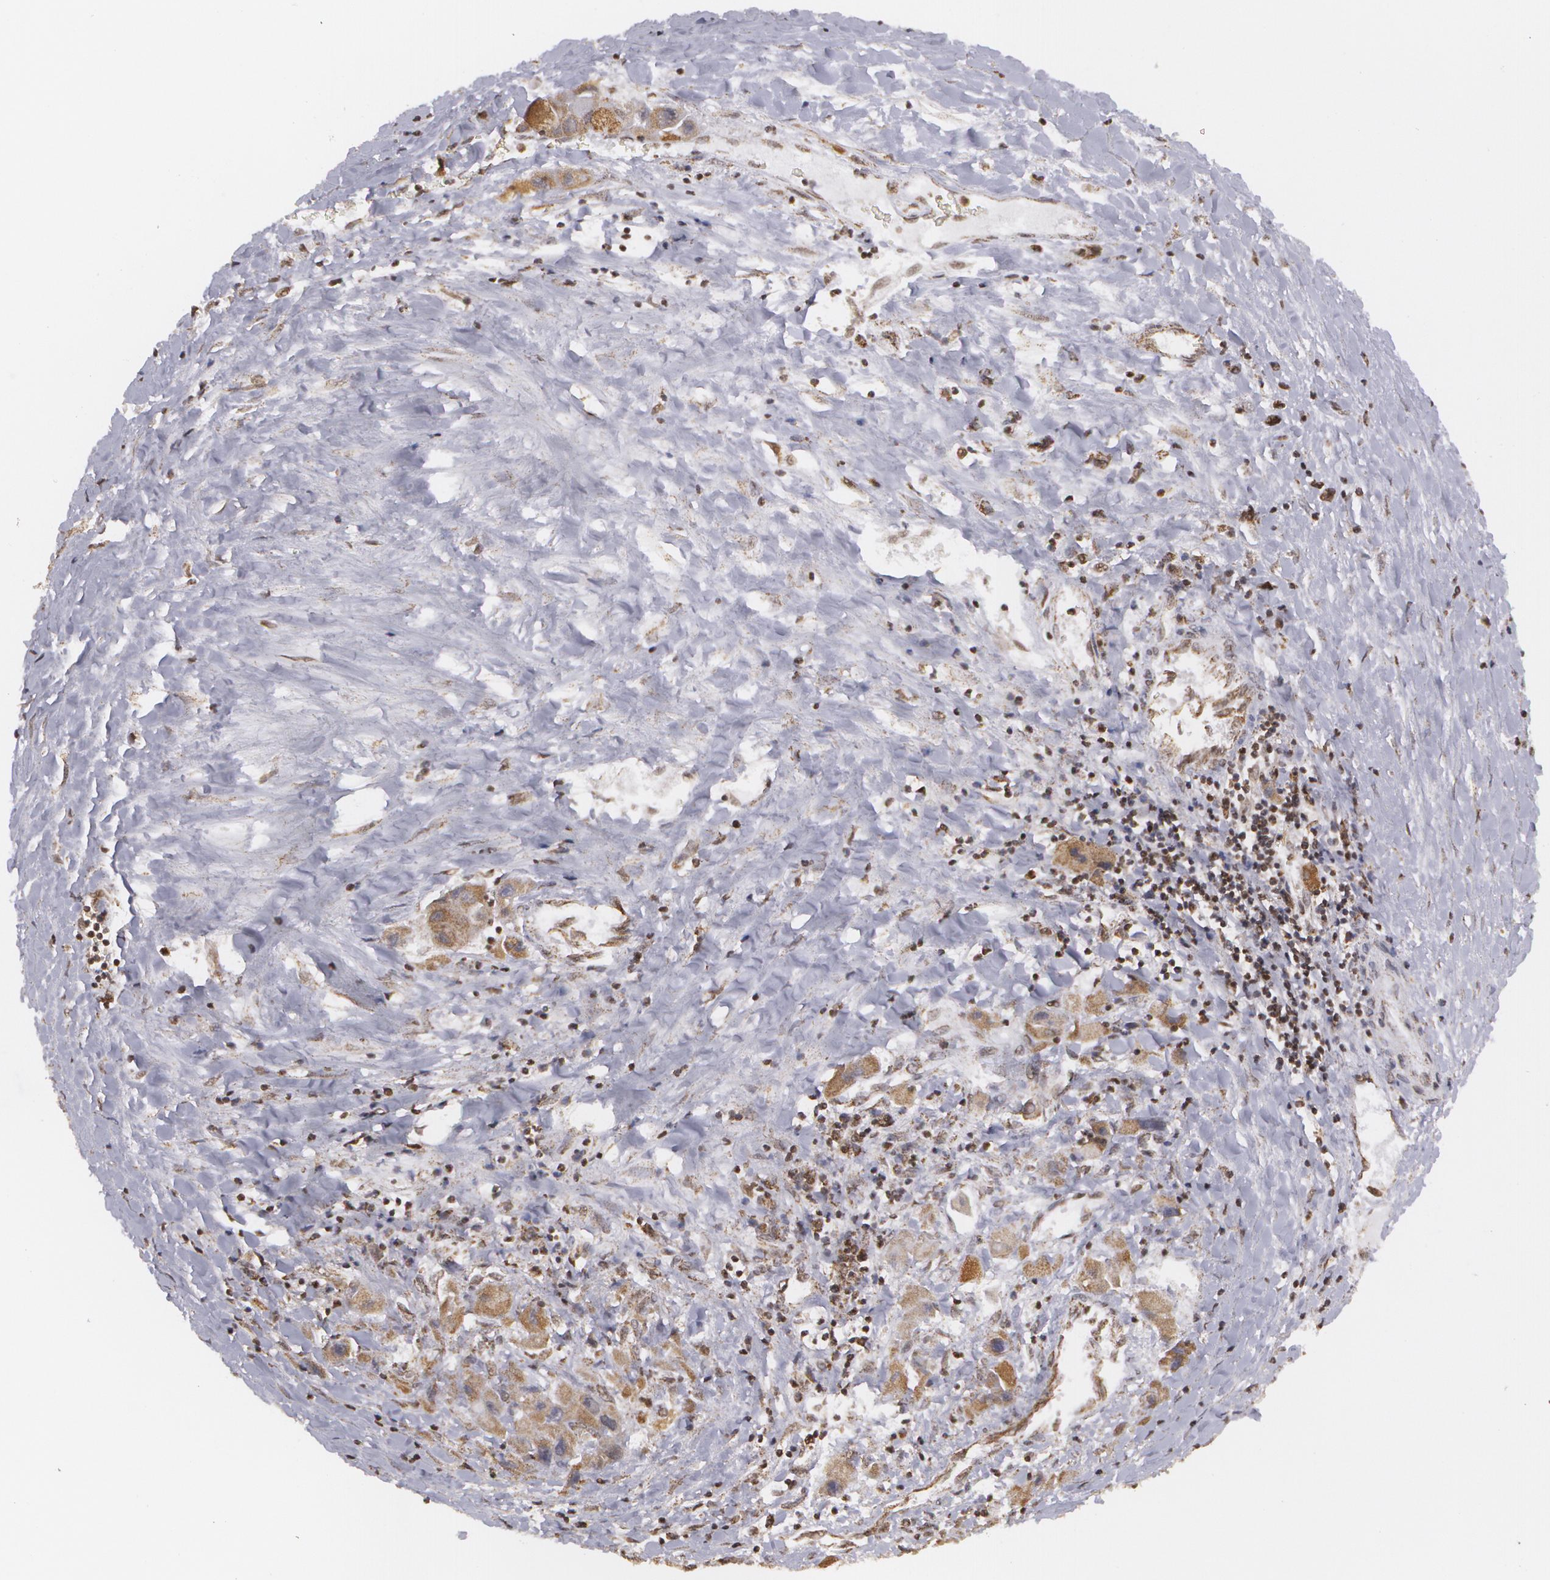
{"staining": {"intensity": "weak", "quantity": "25%-75%", "location": "cytoplasmic/membranous"}, "tissue": "liver cancer", "cell_type": "Tumor cells", "image_type": "cancer", "snomed": [{"axis": "morphology", "description": "Carcinoma, Hepatocellular, NOS"}, {"axis": "topography", "description": "Liver"}], "caption": "Immunohistochemical staining of human hepatocellular carcinoma (liver) shows low levels of weak cytoplasmic/membranous positivity in about 25%-75% of tumor cells. The staining was performed using DAB, with brown indicating positive protein expression. Nuclei are stained blue with hematoxylin.", "gene": "MXD1", "patient": {"sex": "male", "age": 24}}